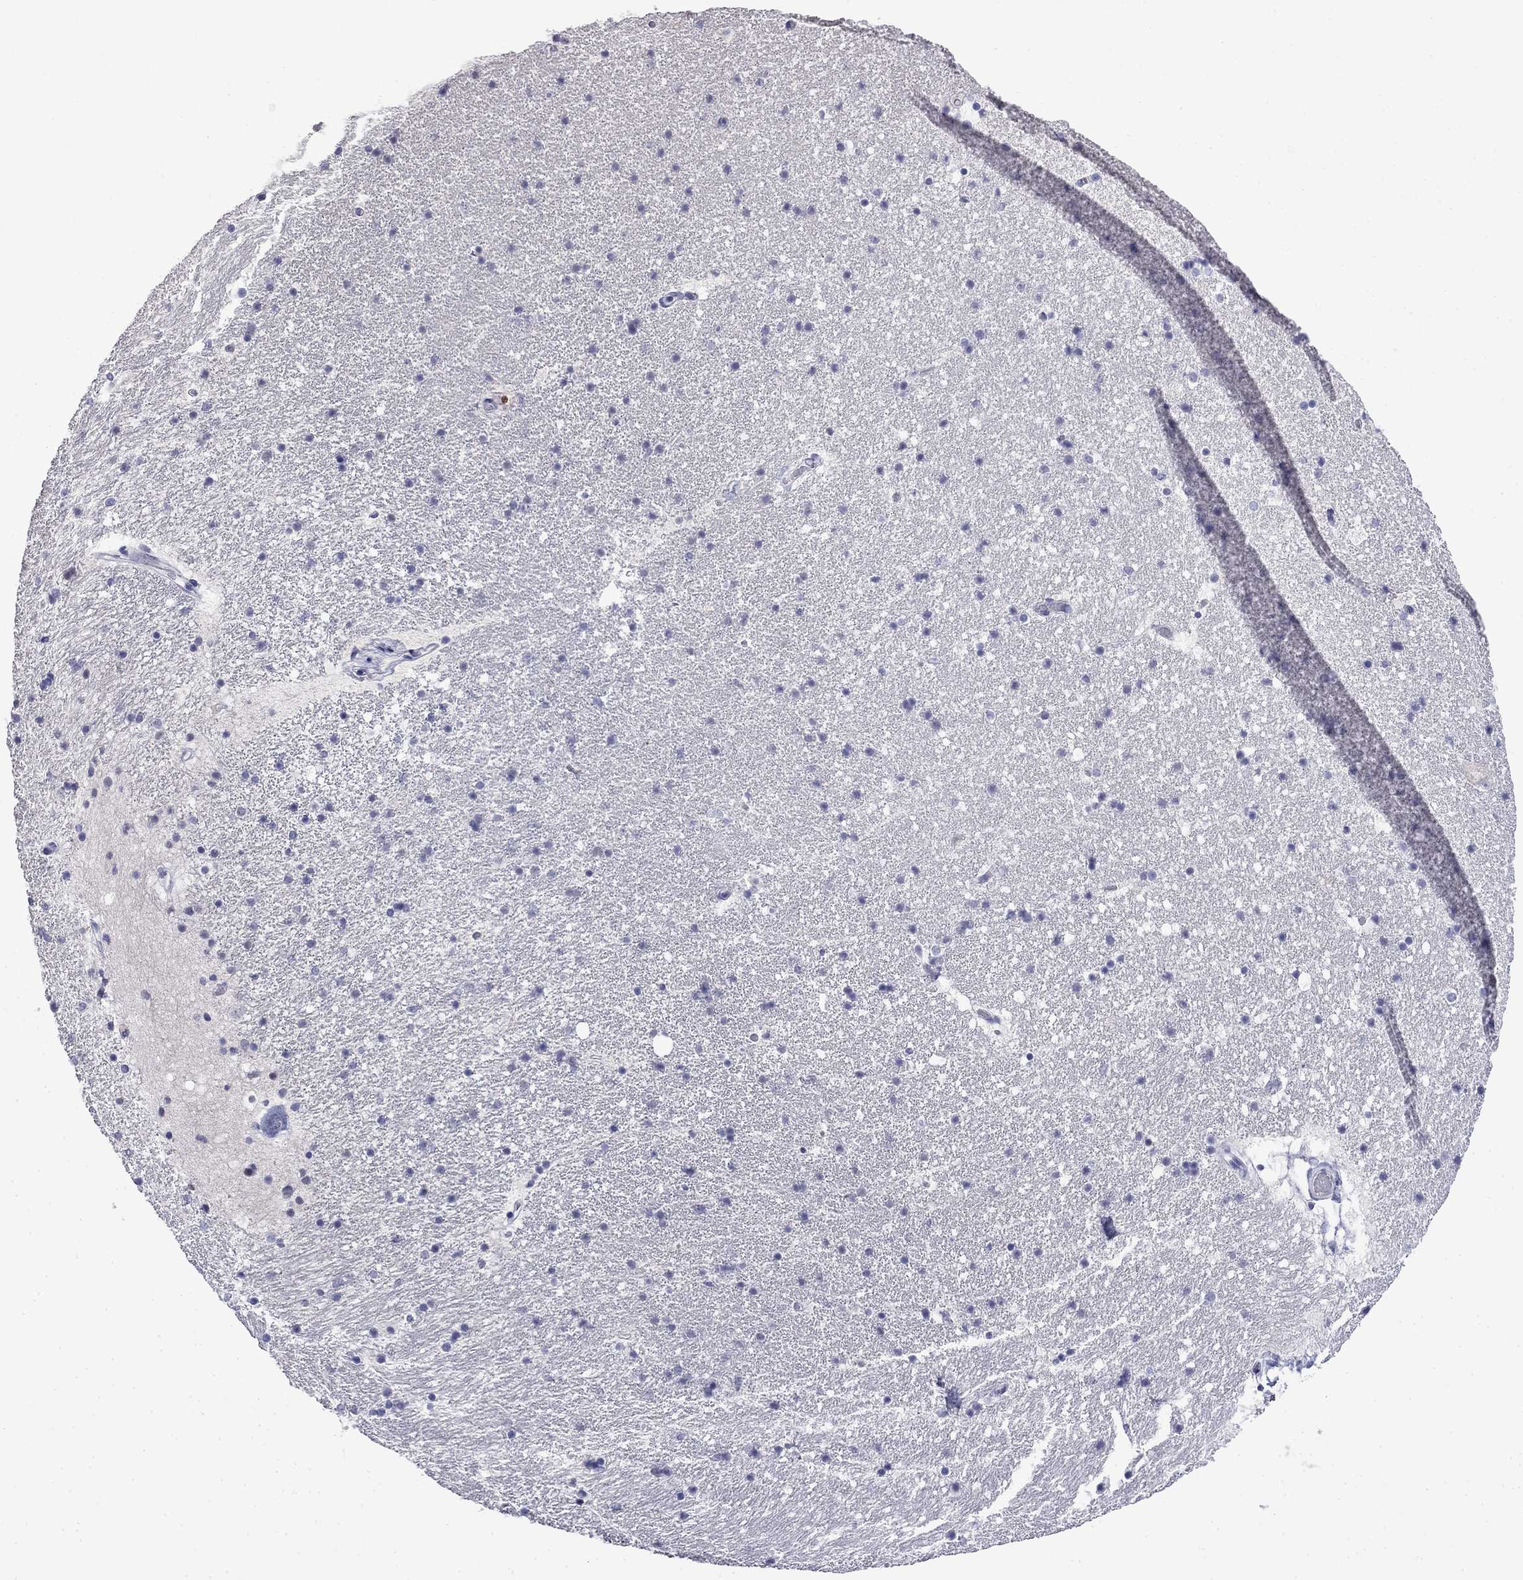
{"staining": {"intensity": "negative", "quantity": "none", "location": "none"}, "tissue": "hippocampus", "cell_type": "Glial cells", "image_type": "normal", "snomed": [{"axis": "morphology", "description": "Normal tissue, NOS"}, {"axis": "topography", "description": "Hippocampus"}], "caption": "Immunohistochemistry (IHC) of benign human hippocampus displays no positivity in glial cells.", "gene": "MYO15A", "patient": {"sex": "male", "age": 51}}